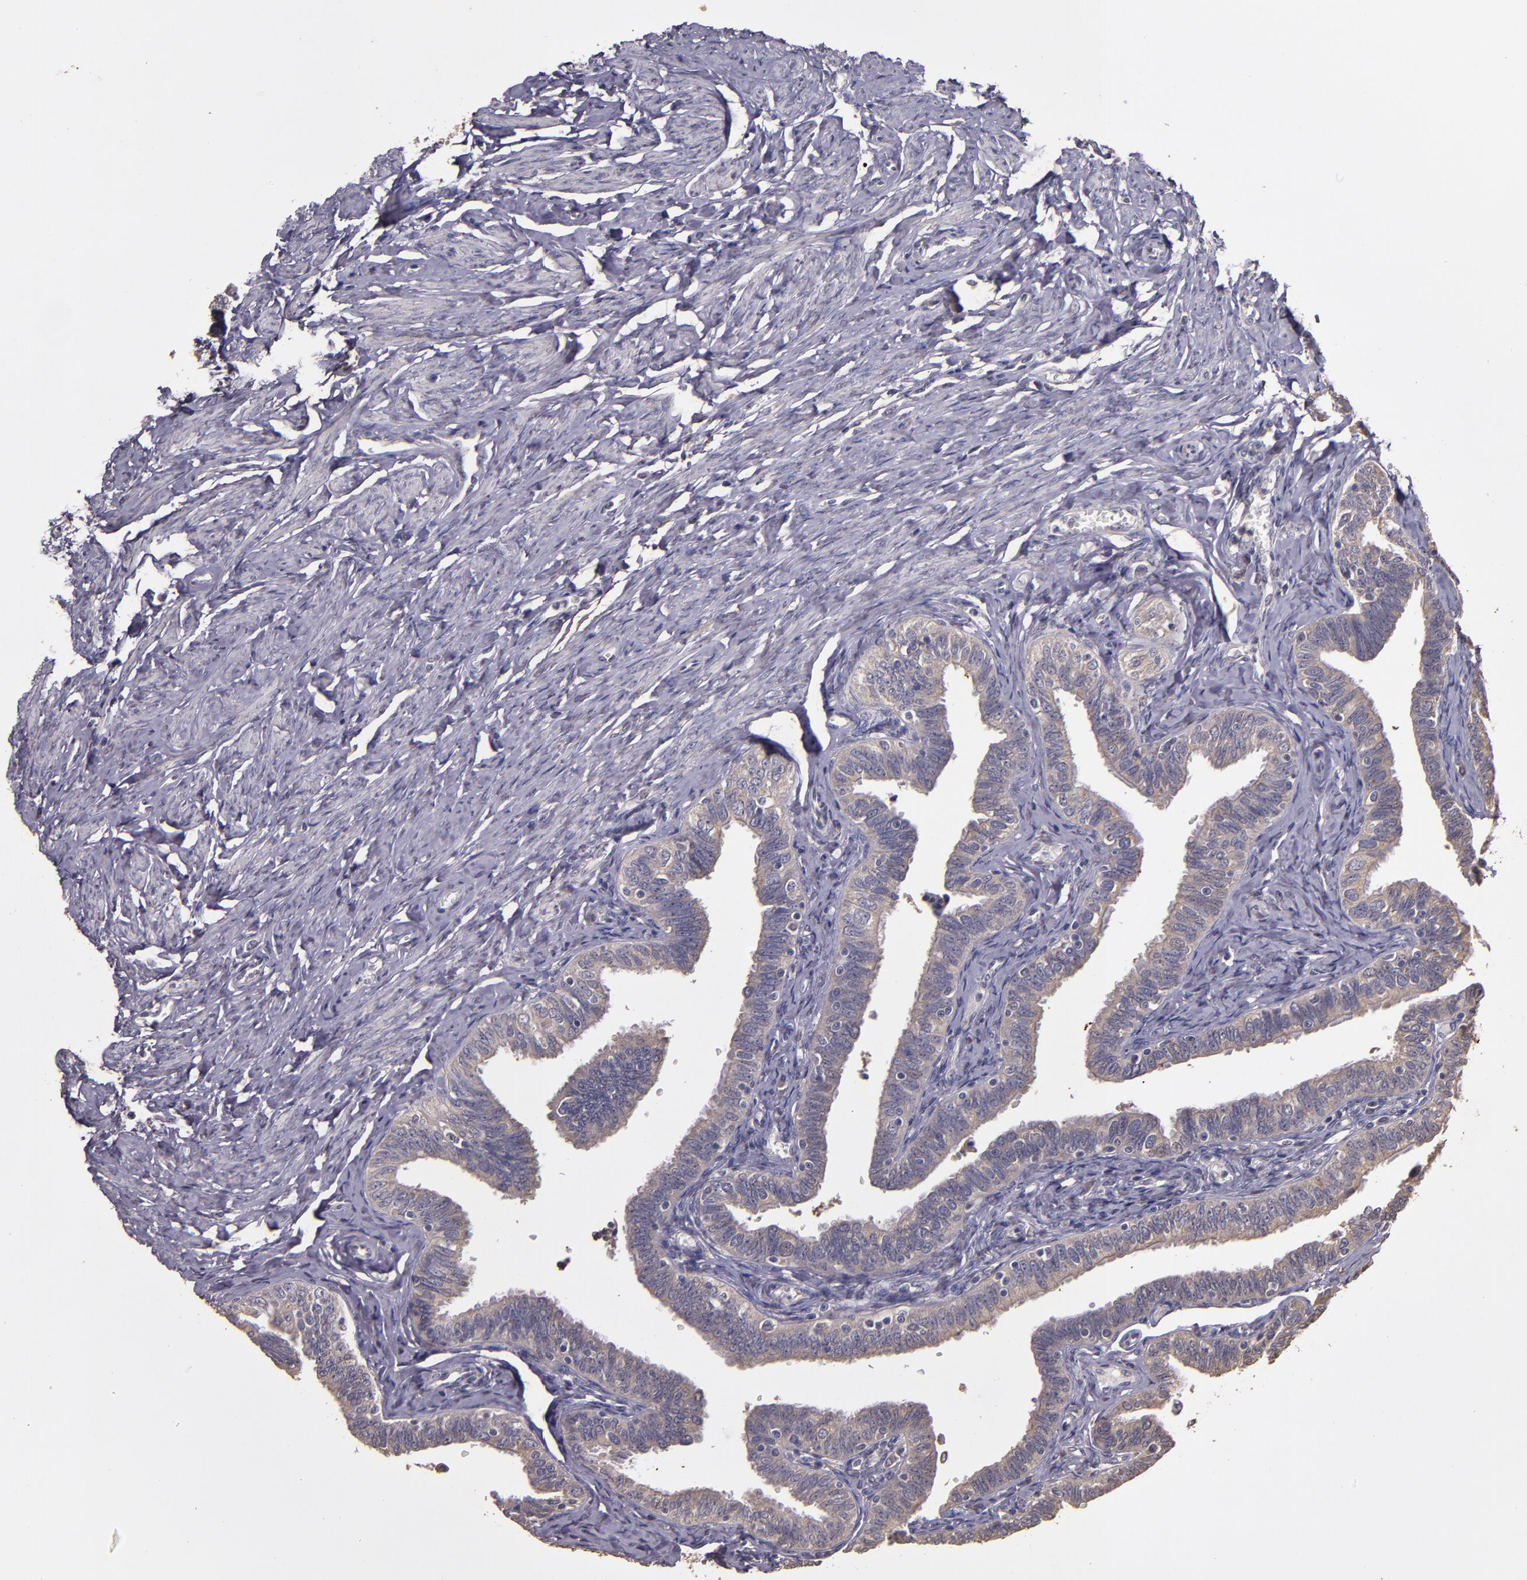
{"staining": {"intensity": "weak", "quantity": ">75%", "location": "cytoplasmic/membranous"}, "tissue": "fallopian tube", "cell_type": "Glandular cells", "image_type": "normal", "snomed": [{"axis": "morphology", "description": "Normal tissue, NOS"}, {"axis": "topography", "description": "Fallopian tube"}, {"axis": "topography", "description": "Ovary"}], "caption": "Protein expression analysis of normal fallopian tube displays weak cytoplasmic/membranous staining in about >75% of glandular cells. (Brightfield microscopy of DAB IHC at high magnification).", "gene": "HECTD1", "patient": {"sex": "female", "age": 69}}